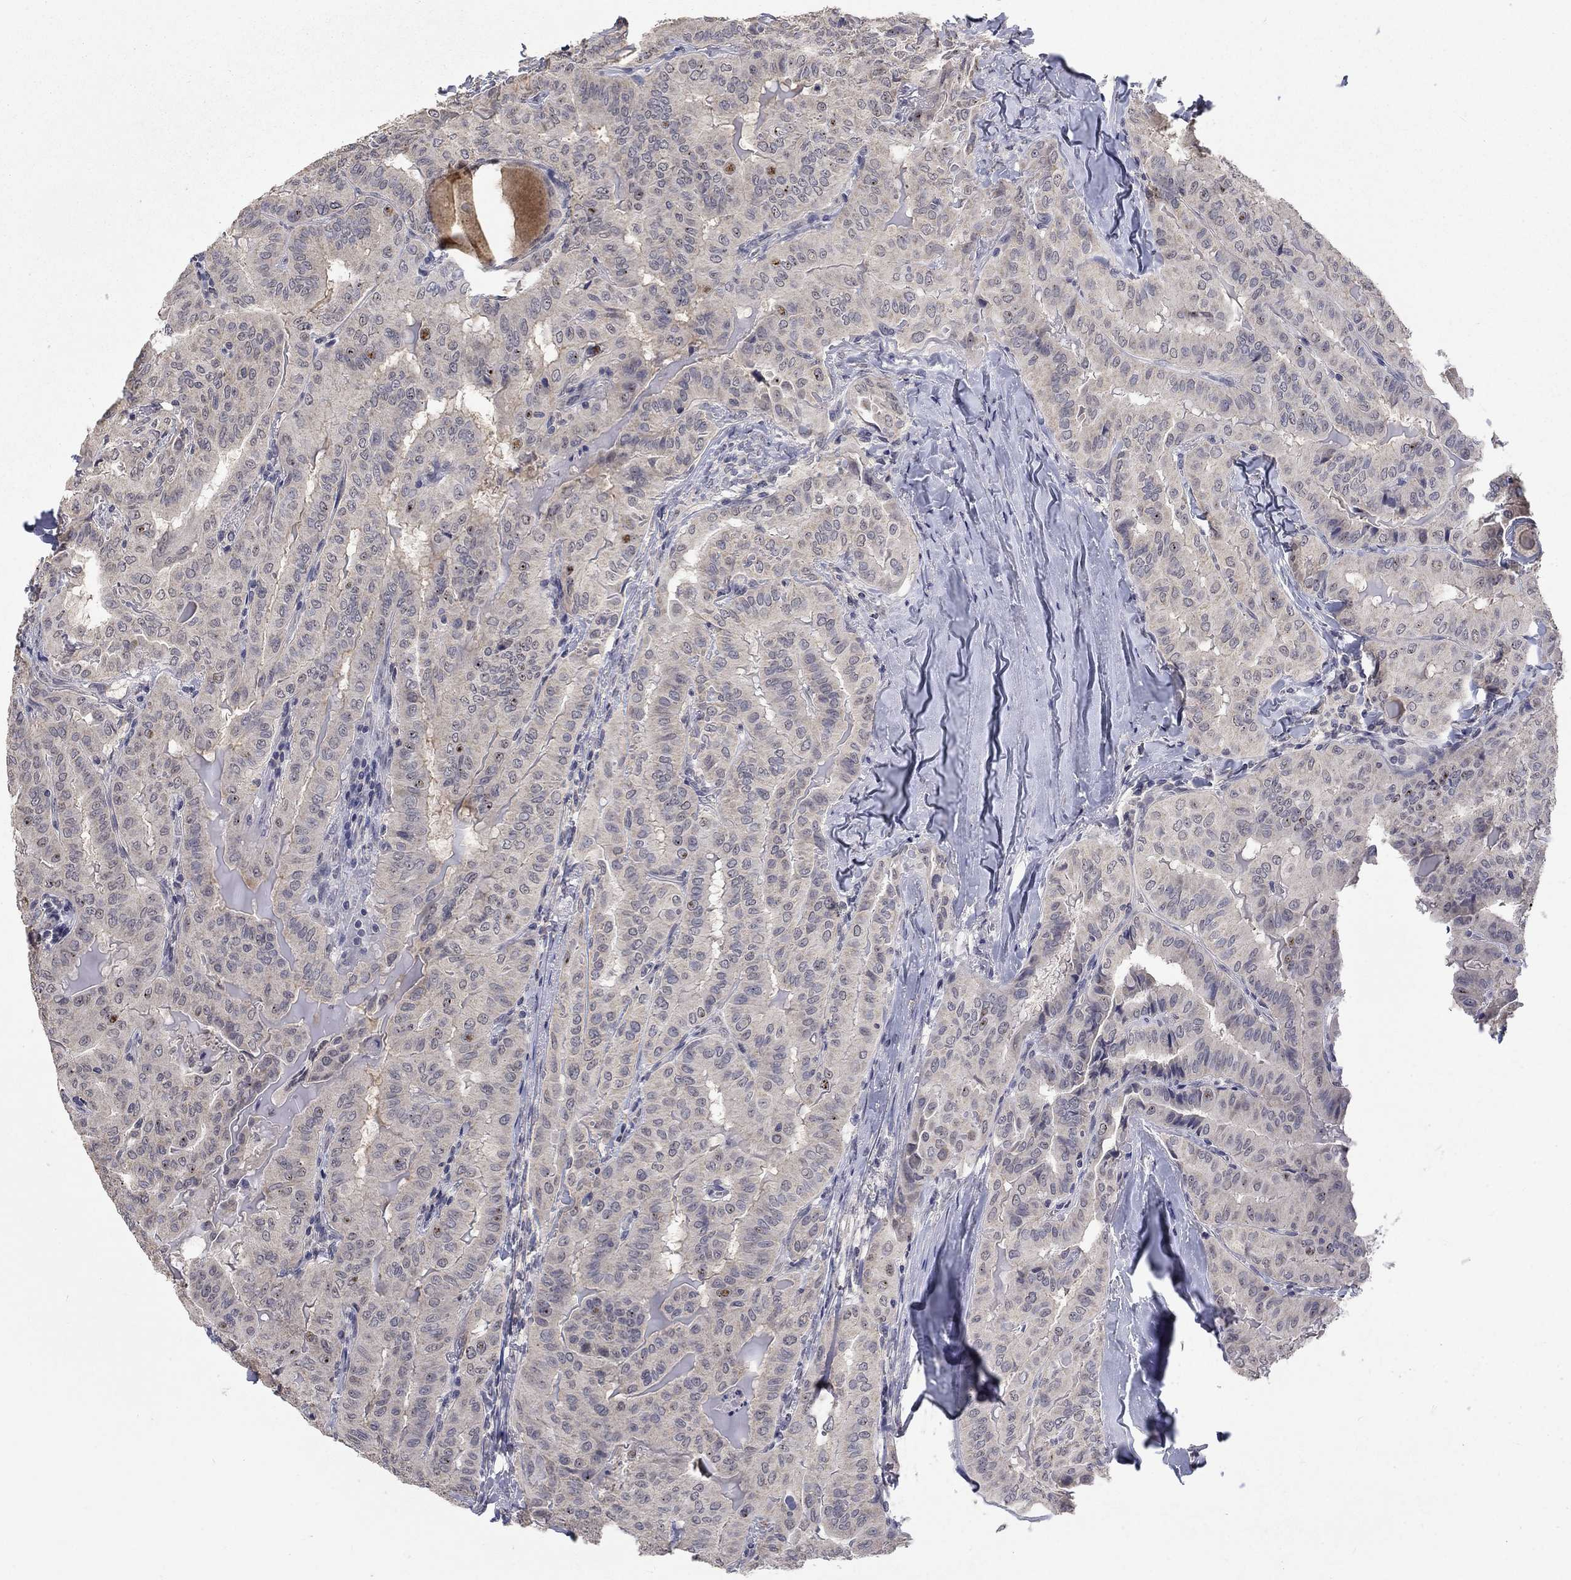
{"staining": {"intensity": "negative", "quantity": "none", "location": "none"}, "tissue": "thyroid cancer", "cell_type": "Tumor cells", "image_type": "cancer", "snomed": [{"axis": "morphology", "description": "Papillary adenocarcinoma, NOS"}, {"axis": "topography", "description": "Thyroid gland"}], "caption": "The image shows no staining of tumor cells in thyroid cancer (papillary adenocarcinoma).", "gene": "SPATA33", "patient": {"sex": "female", "age": 68}}